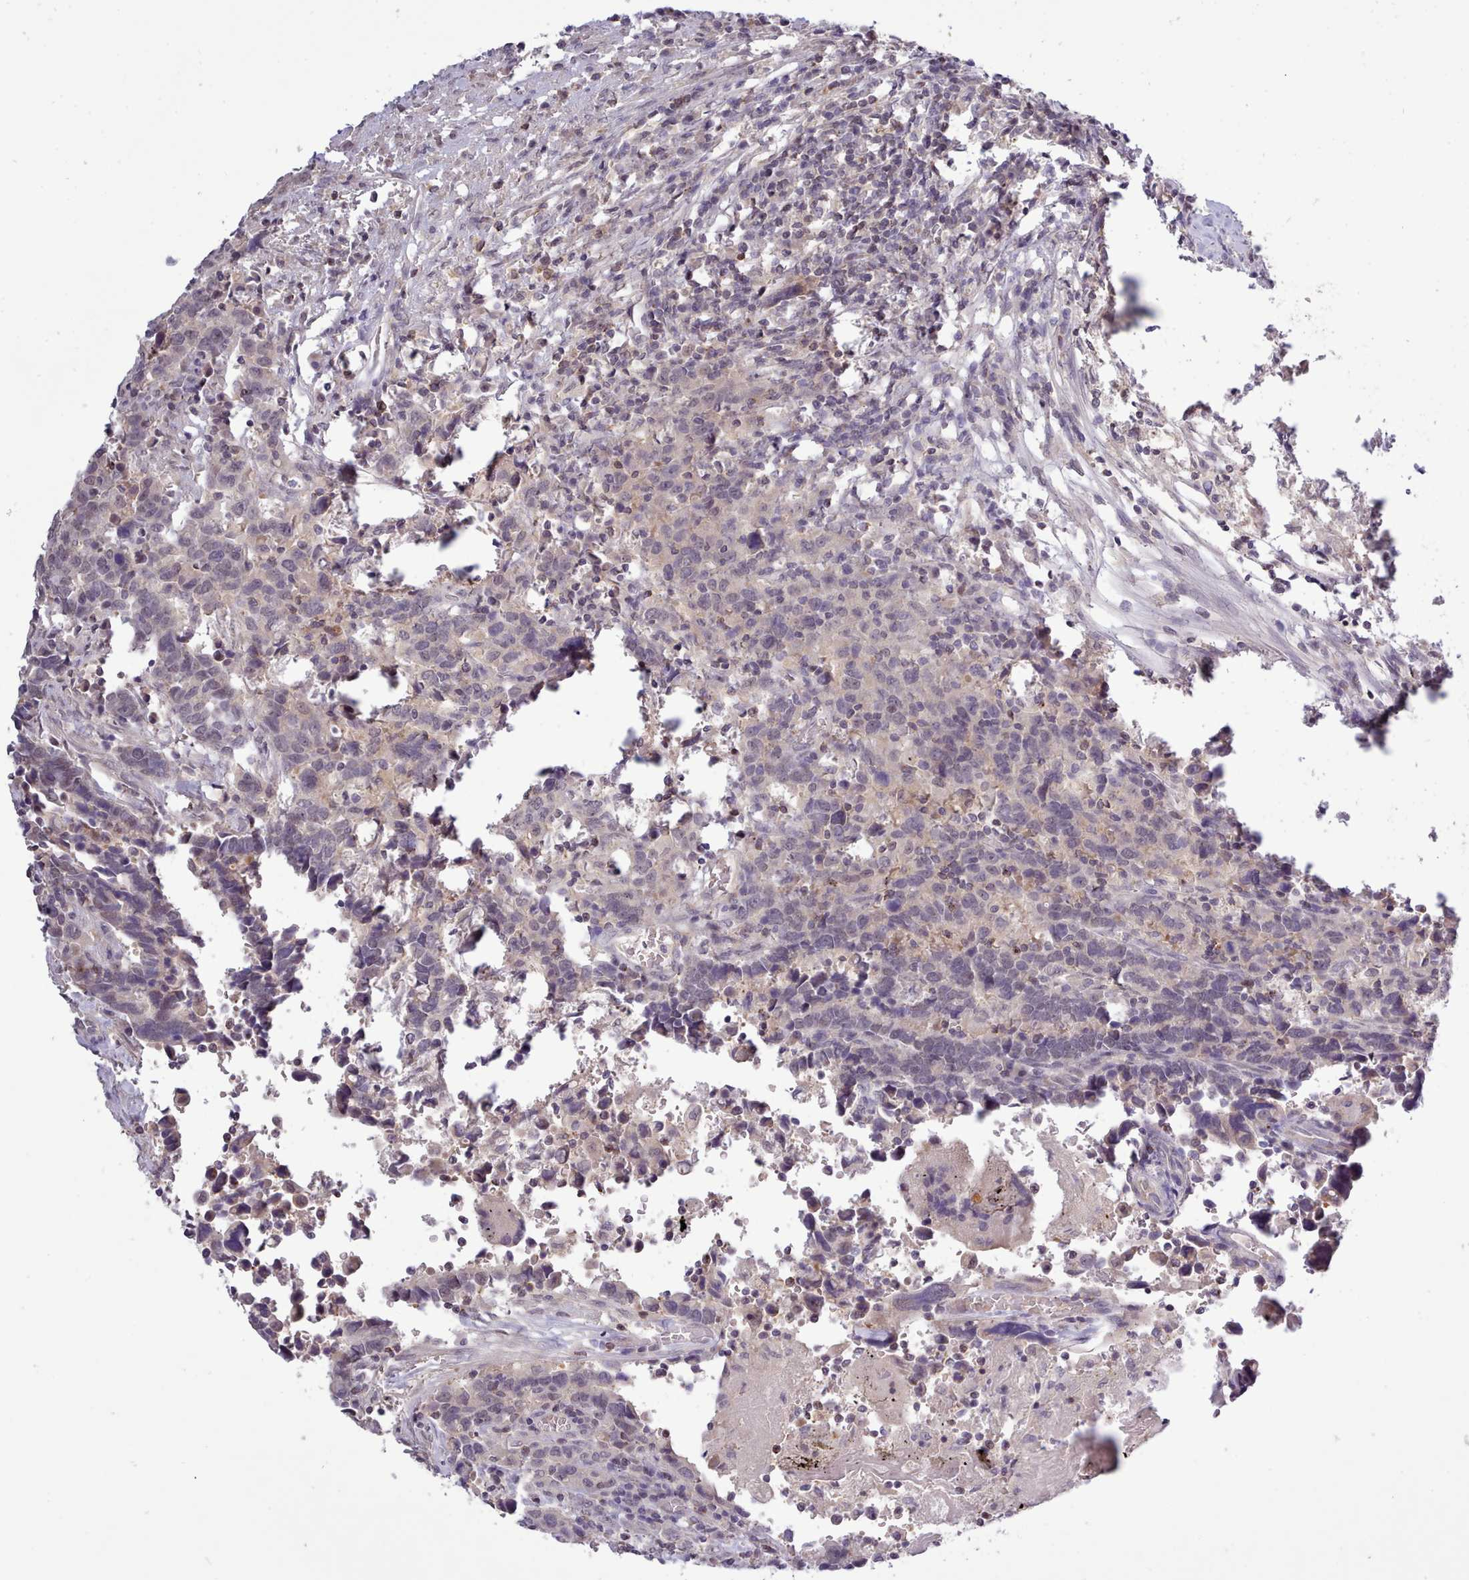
{"staining": {"intensity": "negative", "quantity": "none", "location": "none"}, "tissue": "urothelial cancer", "cell_type": "Tumor cells", "image_type": "cancer", "snomed": [{"axis": "morphology", "description": "Urothelial carcinoma, High grade"}, {"axis": "topography", "description": "Urinary bladder"}], "caption": "Image shows no significant protein staining in tumor cells of high-grade urothelial carcinoma. The staining was performed using DAB (3,3'-diaminobenzidine) to visualize the protein expression in brown, while the nuclei were stained in blue with hematoxylin (Magnification: 20x).", "gene": "ARL17A", "patient": {"sex": "male", "age": 61}}